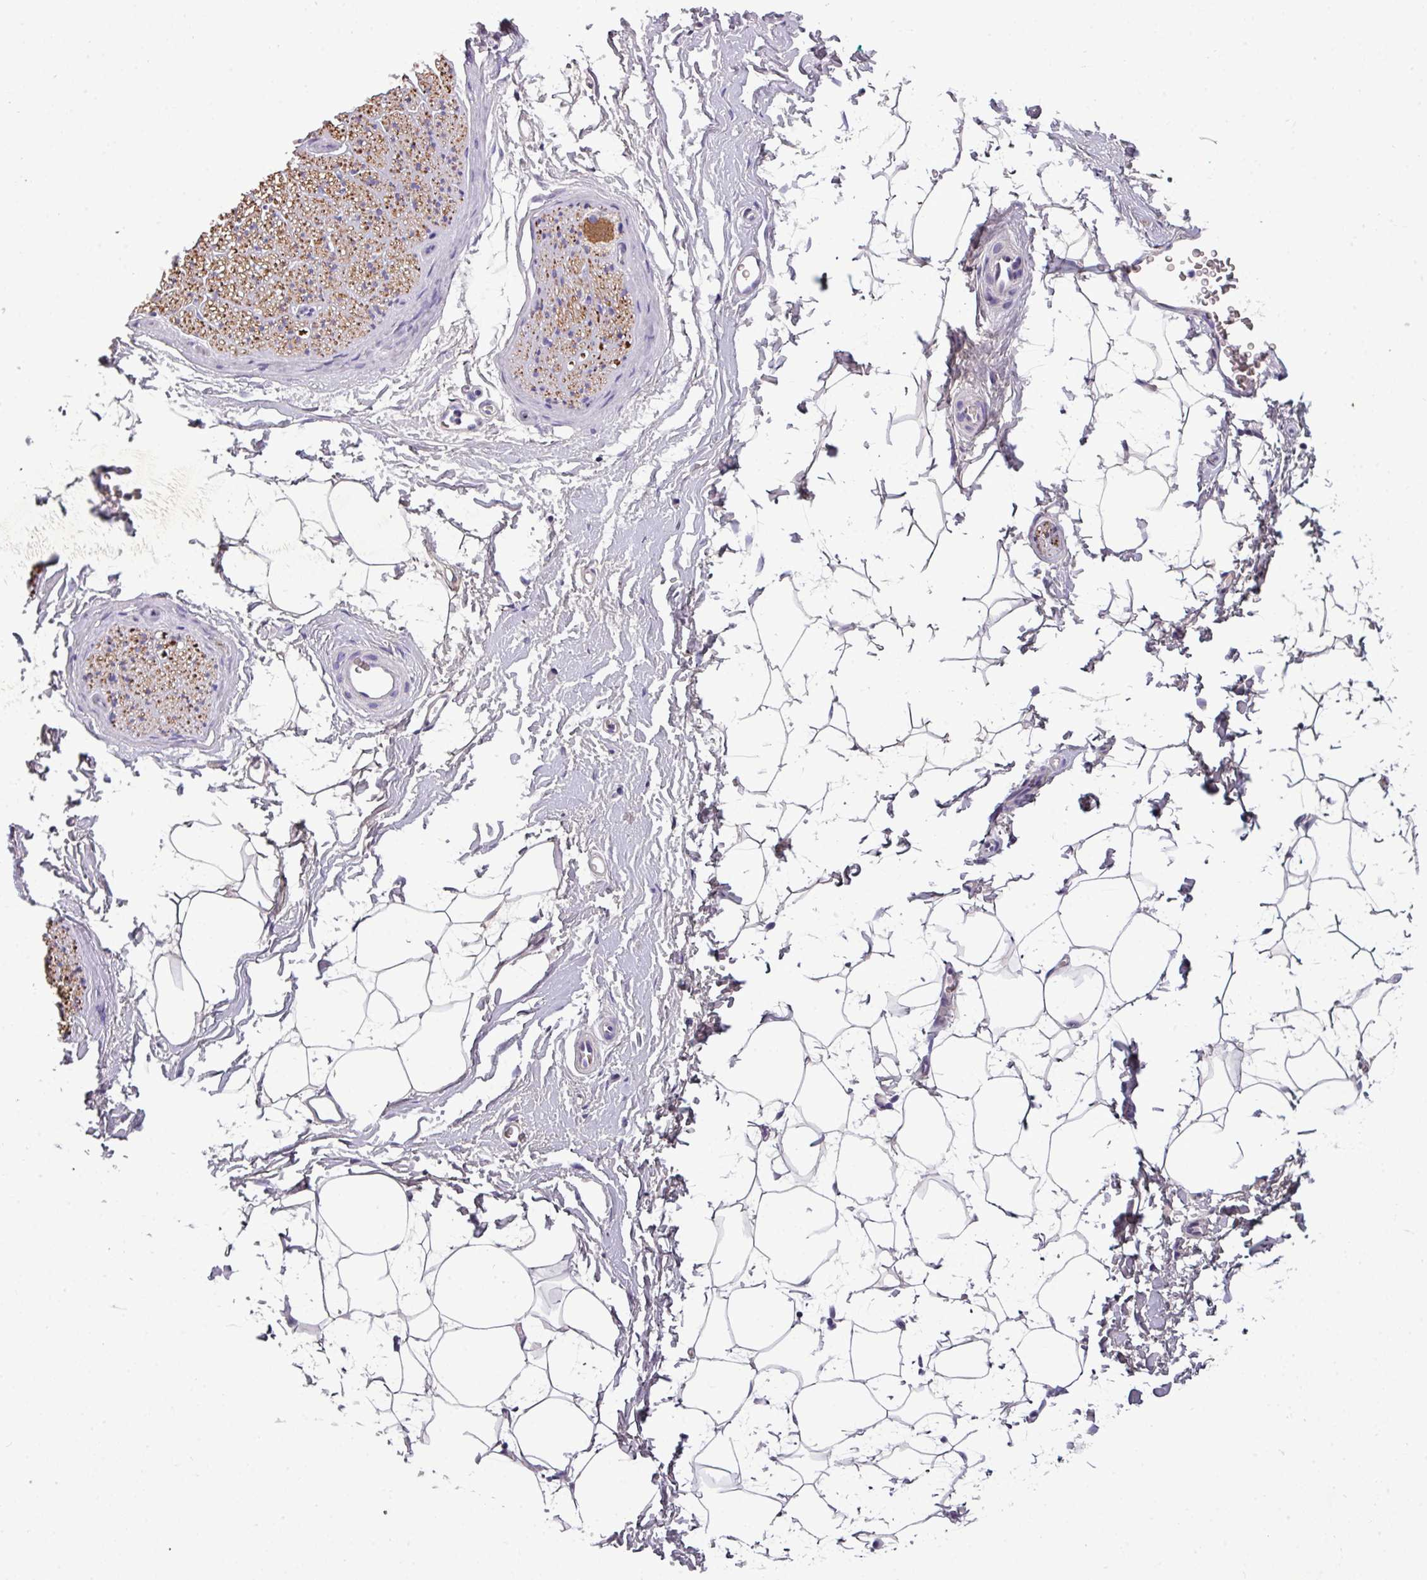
{"staining": {"intensity": "negative", "quantity": "none", "location": "none"}, "tissue": "adipose tissue", "cell_type": "Adipocytes", "image_type": "normal", "snomed": [{"axis": "morphology", "description": "Normal tissue, NOS"}, {"axis": "morphology", "description": "Adenocarcinoma, High grade"}, {"axis": "topography", "description": "Prostate"}, {"axis": "topography", "description": "Peripheral nerve tissue"}], "caption": "Adipocytes show no significant positivity in unremarkable adipose tissue.", "gene": "DNAAF9", "patient": {"sex": "male", "age": 68}}